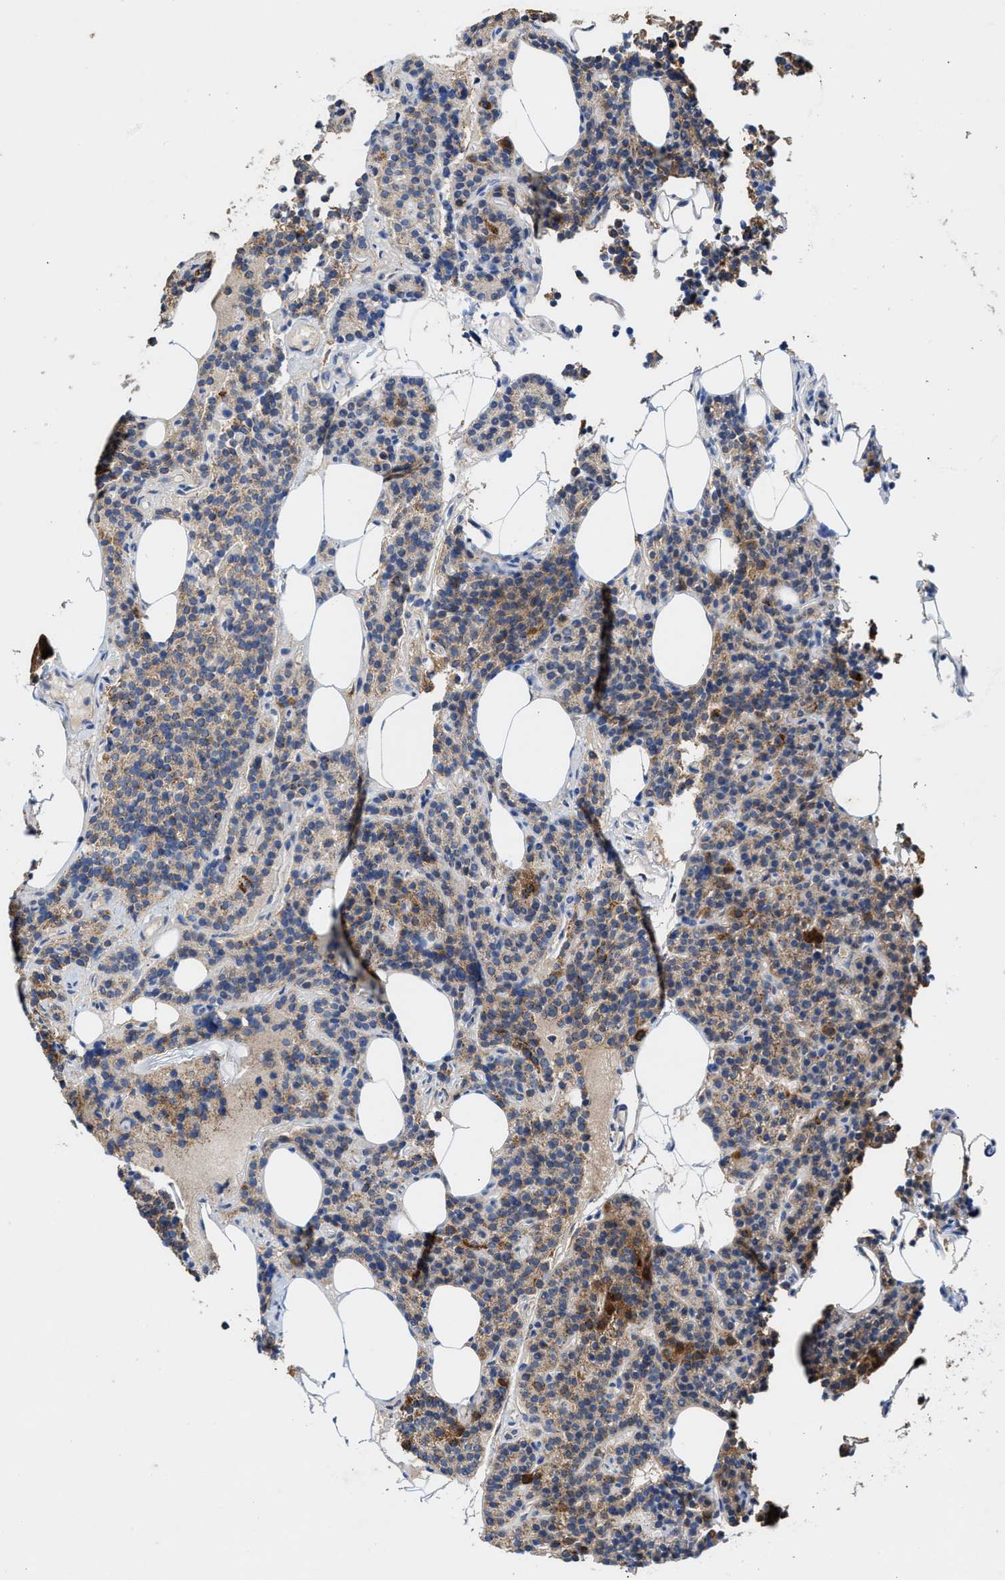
{"staining": {"intensity": "strong", "quantity": ">75%", "location": "cytoplasmic/membranous"}, "tissue": "parathyroid gland", "cell_type": "Glandular cells", "image_type": "normal", "snomed": [{"axis": "morphology", "description": "Normal tissue, NOS"}, {"axis": "morphology", "description": "Adenoma, NOS"}, {"axis": "topography", "description": "Parathyroid gland"}], "caption": "Protein expression analysis of normal parathyroid gland displays strong cytoplasmic/membranous positivity in about >75% of glandular cells. (Brightfield microscopy of DAB IHC at high magnification).", "gene": "MECR", "patient": {"sex": "female", "age": 43}}